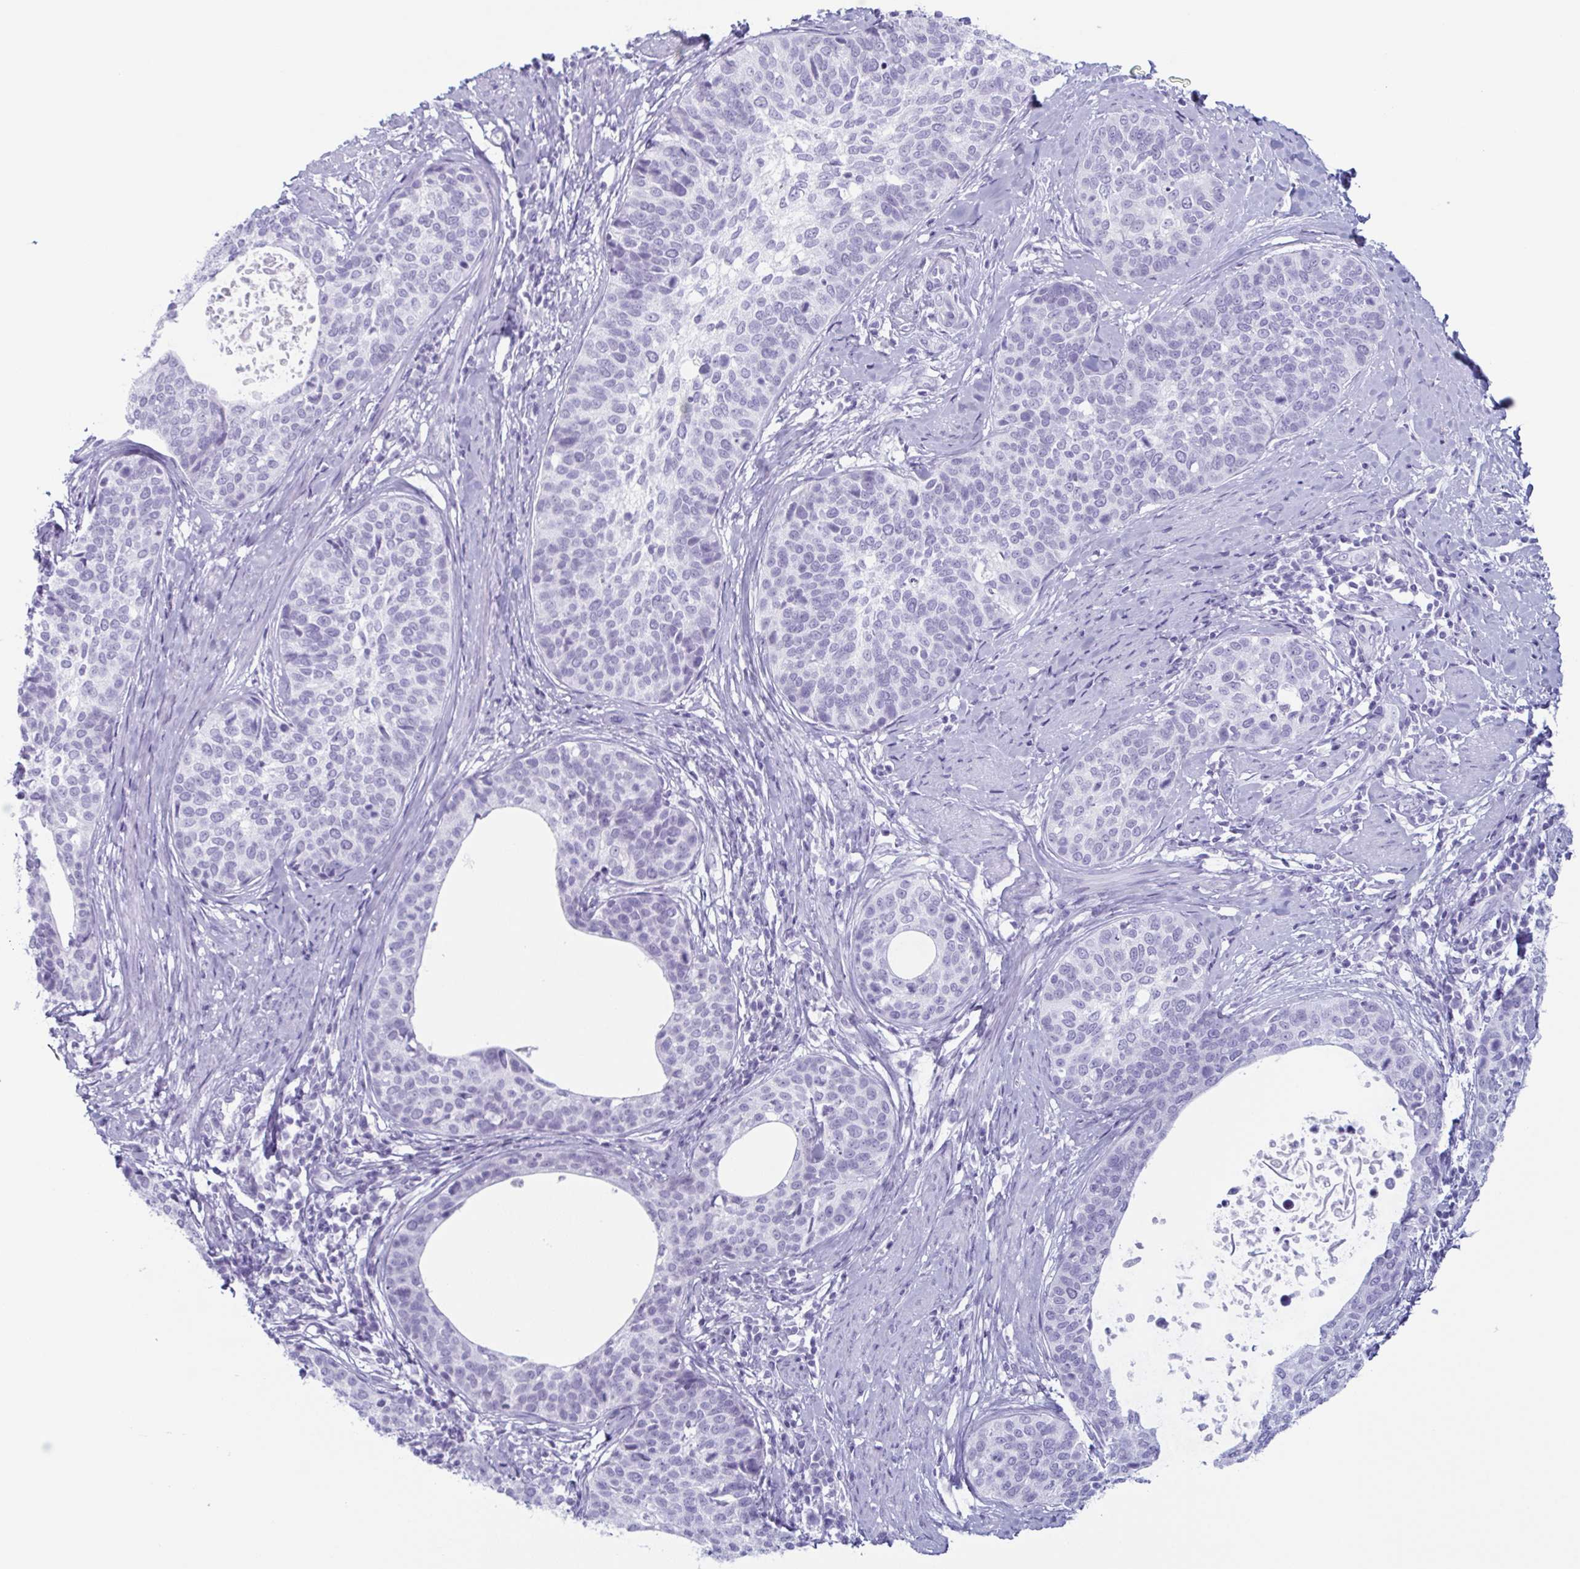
{"staining": {"intensity": "negative", "quantity": "none", "location": "none"}, "tissue": "cervical cancer", "cell_type": "Tumor cells", "image_type": "cancer", "snomed": [{"axis": "morphology", "description": "Squamous cell carcinoma, NOS"}, {"axis": "topography", "description": "Cervix"}], "caption": "This photomicrograph is of cervical cancer stained with immunohistochemistry to label a protein in brown with the nuclei are counter-stained blue. There is no expression in tumor cells.", "gene": "ENKUR", "patient": {"sex": "female", "age": 69}}